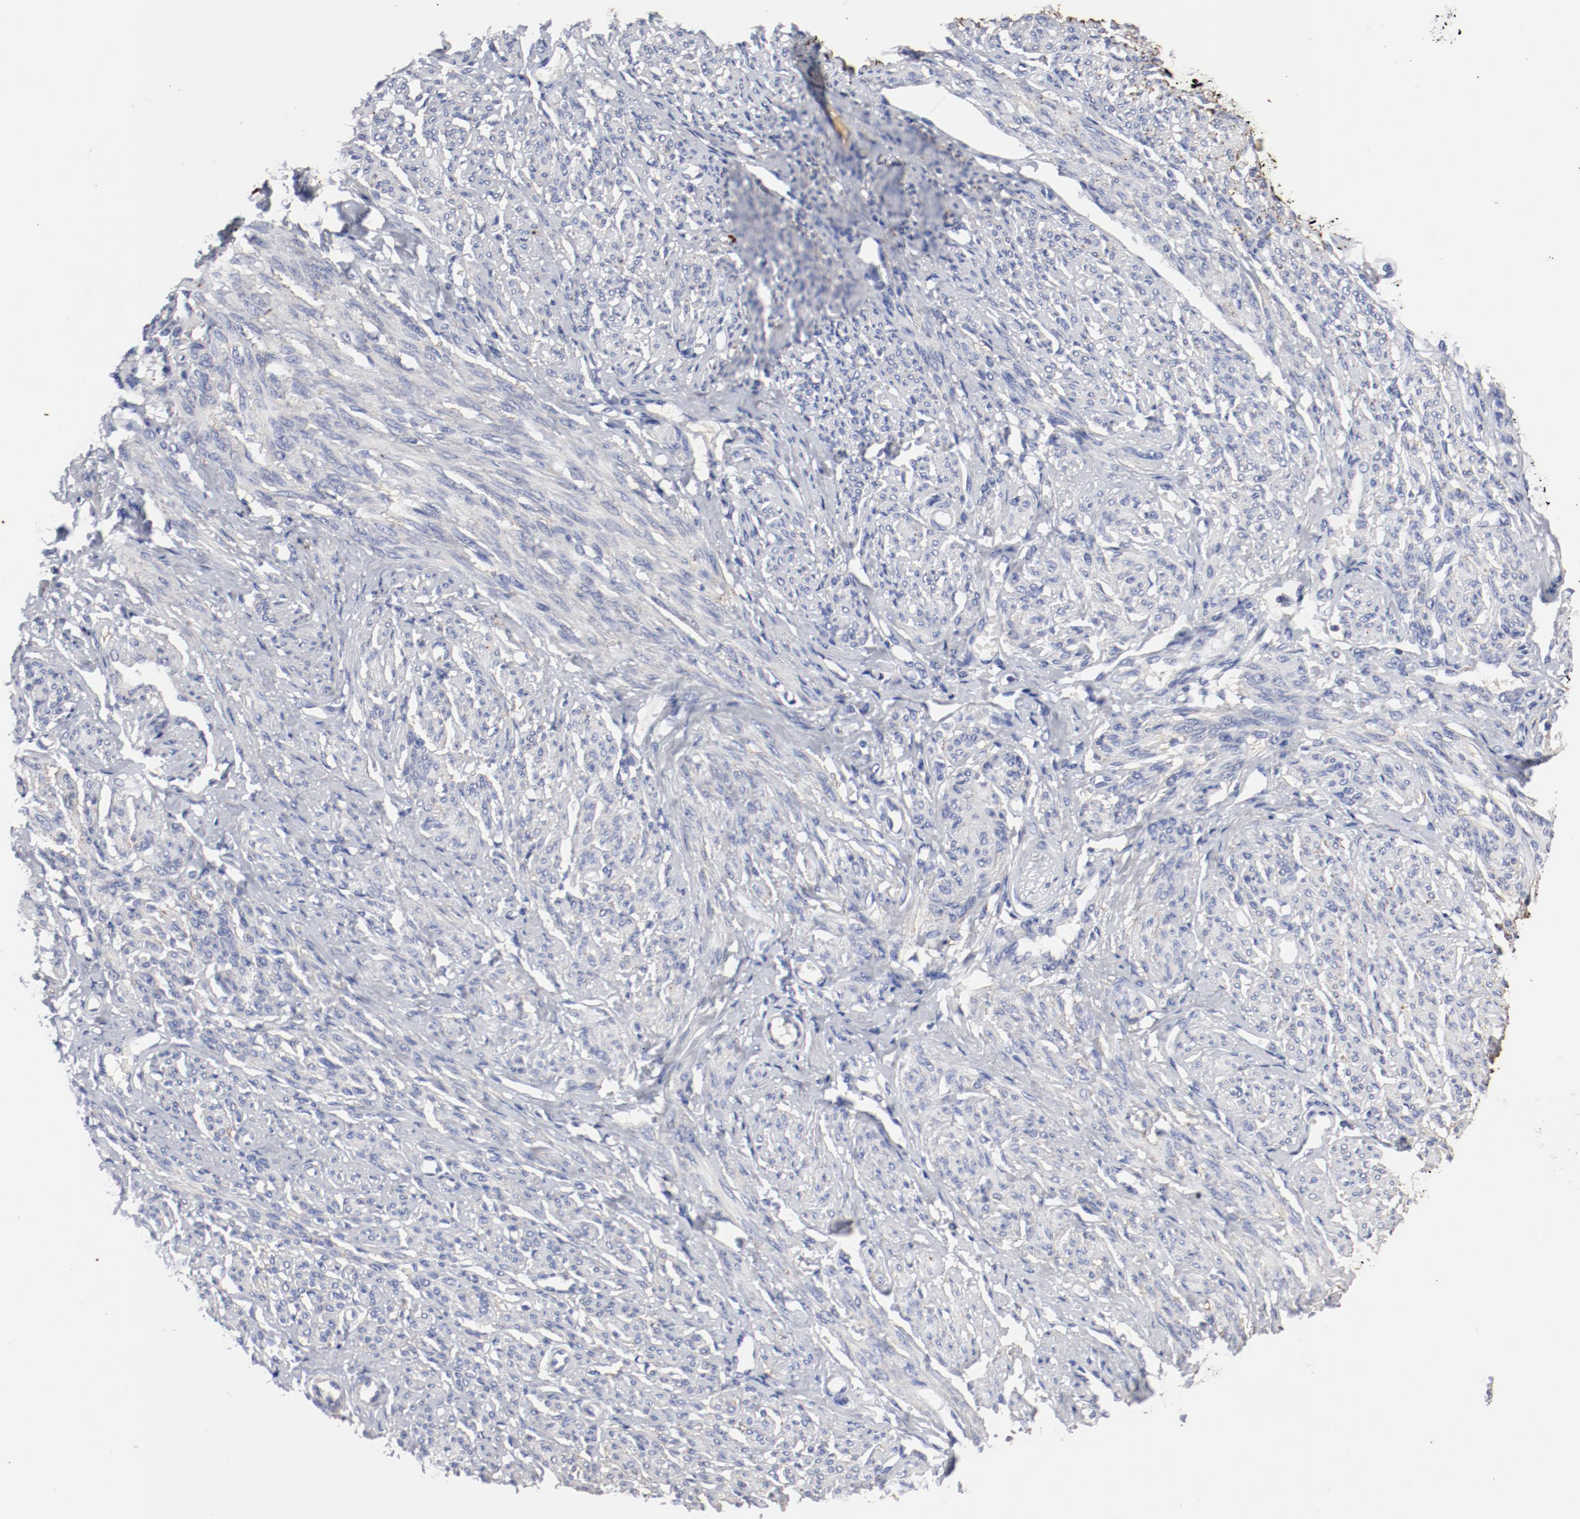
{"staining": {"intensity": "negative", "quantity": "none", "location": "none"}, "tissue": "smooth muscle", "cell_type": "Smooth muscle cells", "image_type": "normal", "snomed": [{"axis": "morphology", "description": "Normal tissue, NOS"}, {"axis": "topography", "description": "Smooth muscle"}], "caption": "IHC of unremarkable smooth muscle demonstrates no staining in smooth muscle cells.", "gene": "TSPAN6", "patient": {"sex": "female", "age": 65}}